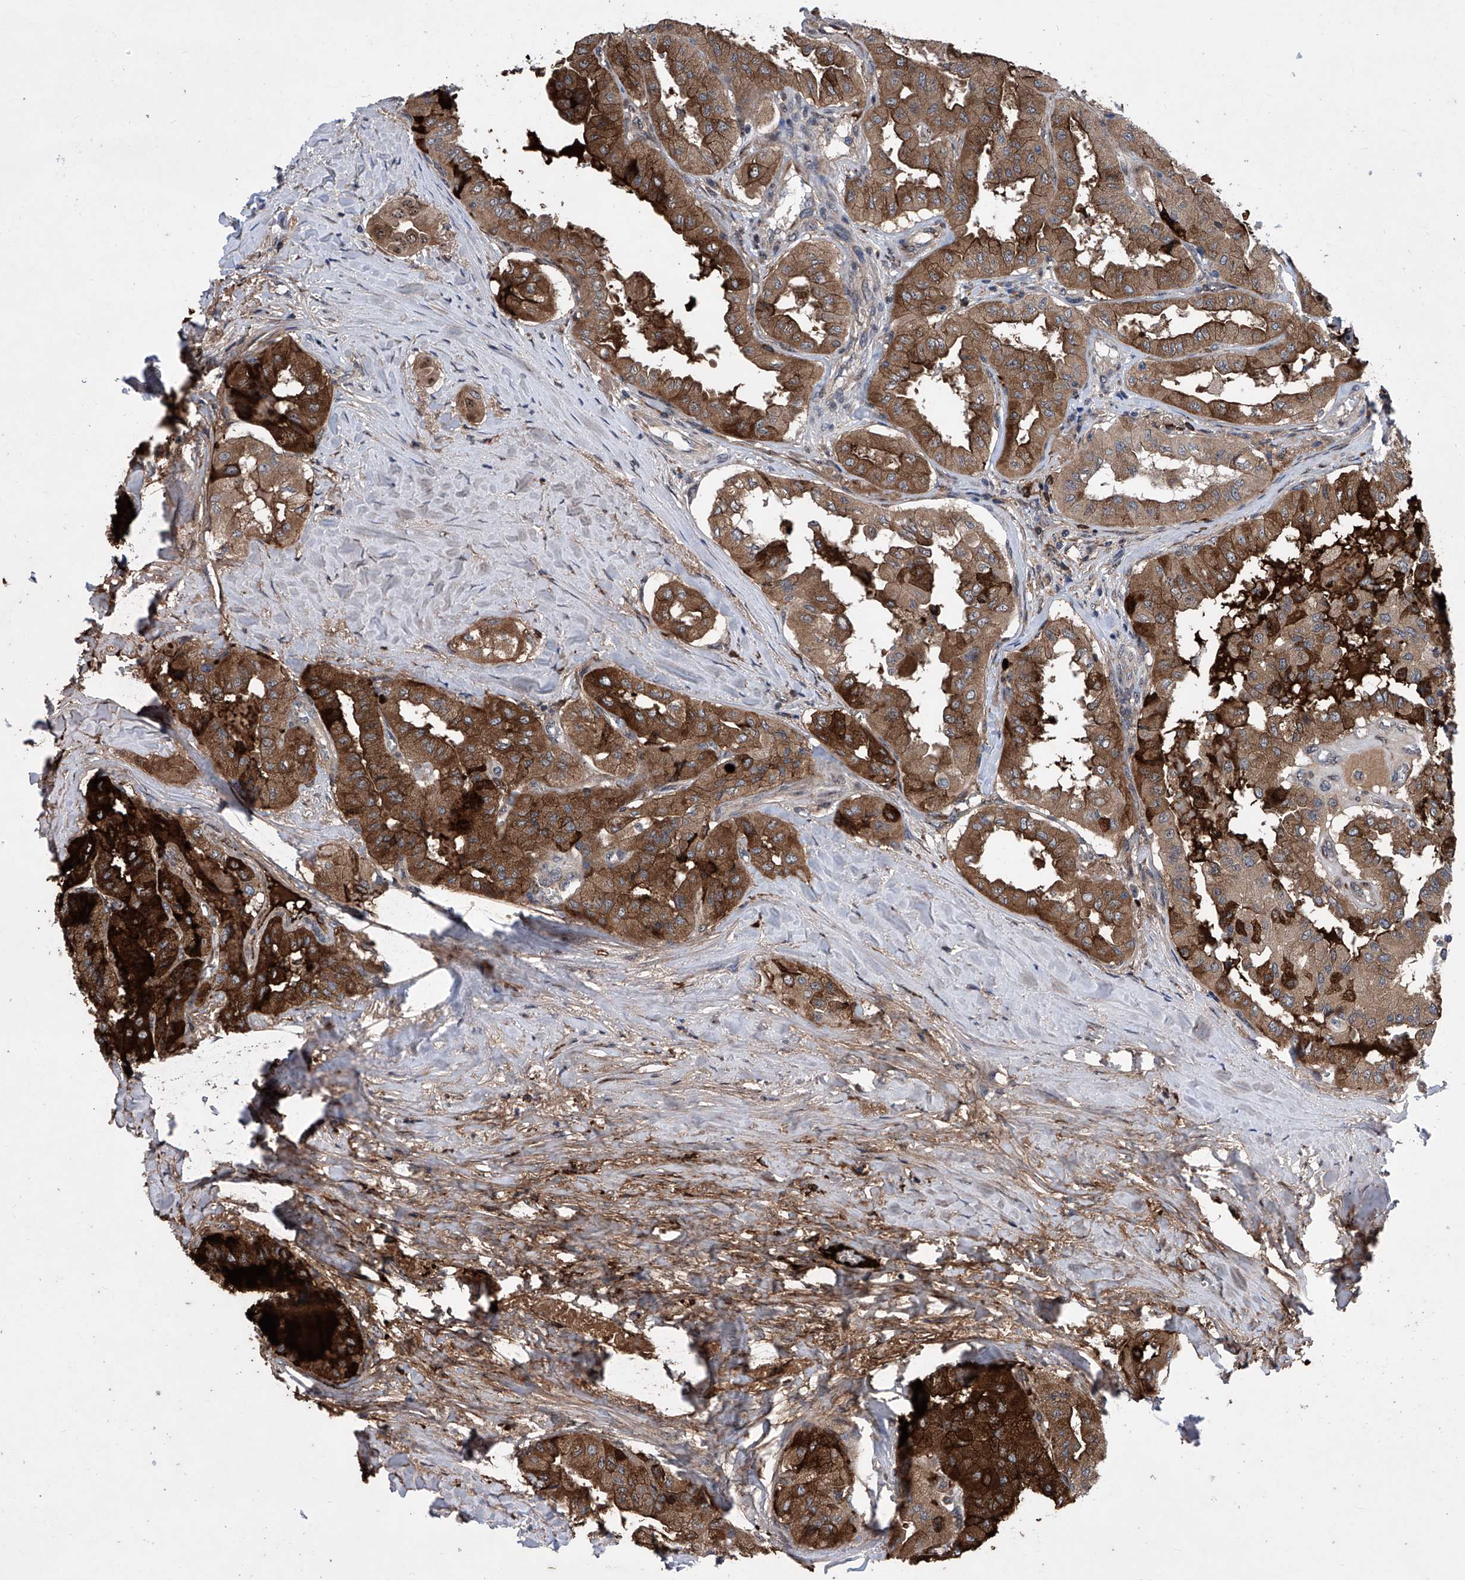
{"staining": {"intensity": "strong", "quantity": ">75%", "location": "cytoplasmic/membranous"}, "tissue": "thyroid cancer", "cell_type": "Tumor cells", "image_type": "cancer", "snomed": [{"axis": "morphology", "description": "Papillary adenocarcinoma, NOS"}, {"axis": "topography", "description": "Thyroid gland"}], "caption": "Tumor cells show strong cytoplasmic/membranous positivity in about >75% of cells in thyroid papillary adenocarcinoma.", "gene": "KTI12", "patient": {"sex": "female", "age": 59}}